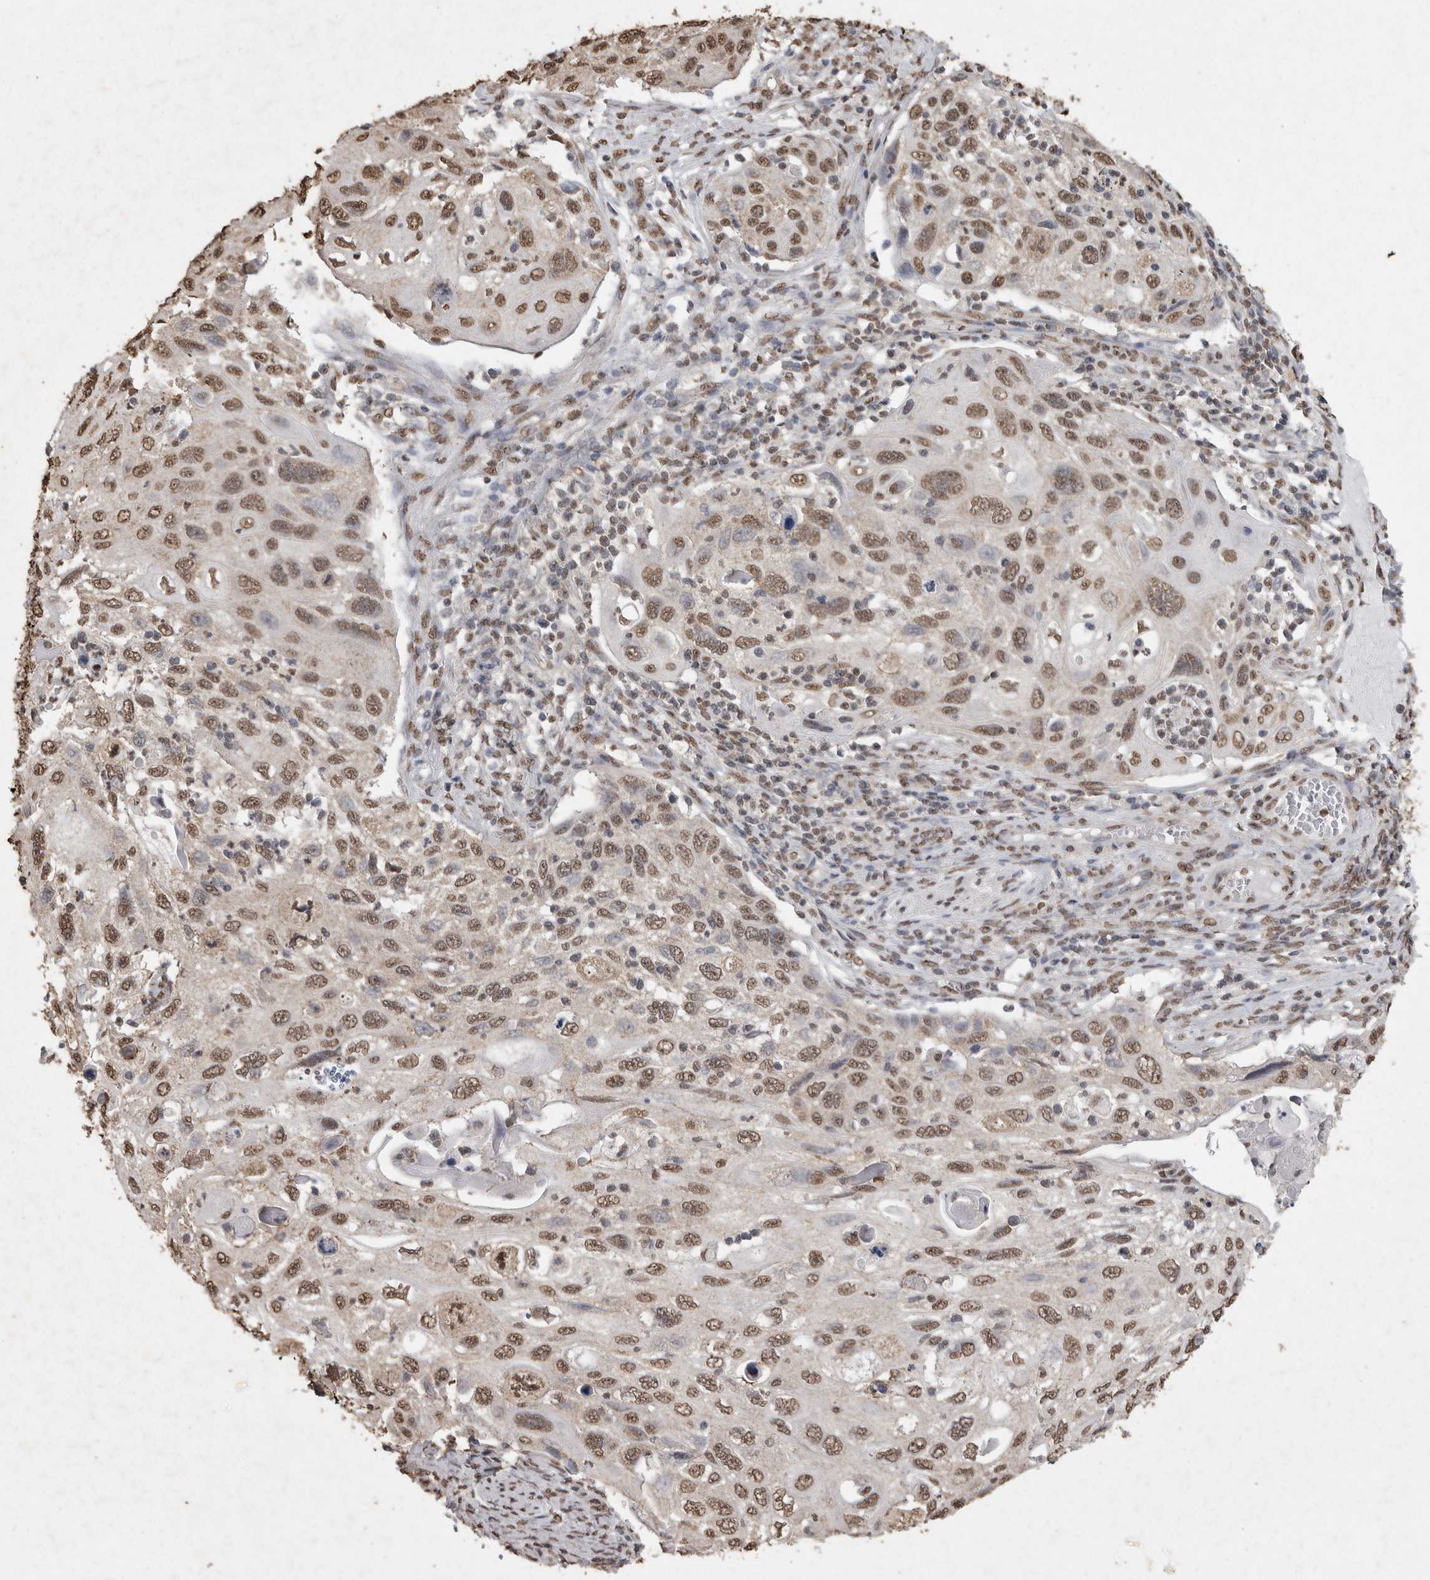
{"staining": {"intensity": "moderate", "quantity": ">75%", "location": "nuclear"}, "tissue": "cervical cancer", "cell_type": "Tumor cells", "image_type": "cancer", "snomed": [{"axis": "morphology", "description": "Squamous cell carcinoma, NOS"}, {"axis": "topography", "description": "Cervix"}], "caption": "A medium amount of moderate nuclear staining is appreciated in approximately >75% of tumor cells in squamous cell carcinoma (cervical) tissue.", "gene": "SMAD7", "patient": {"sex": "female", "age": 70}}